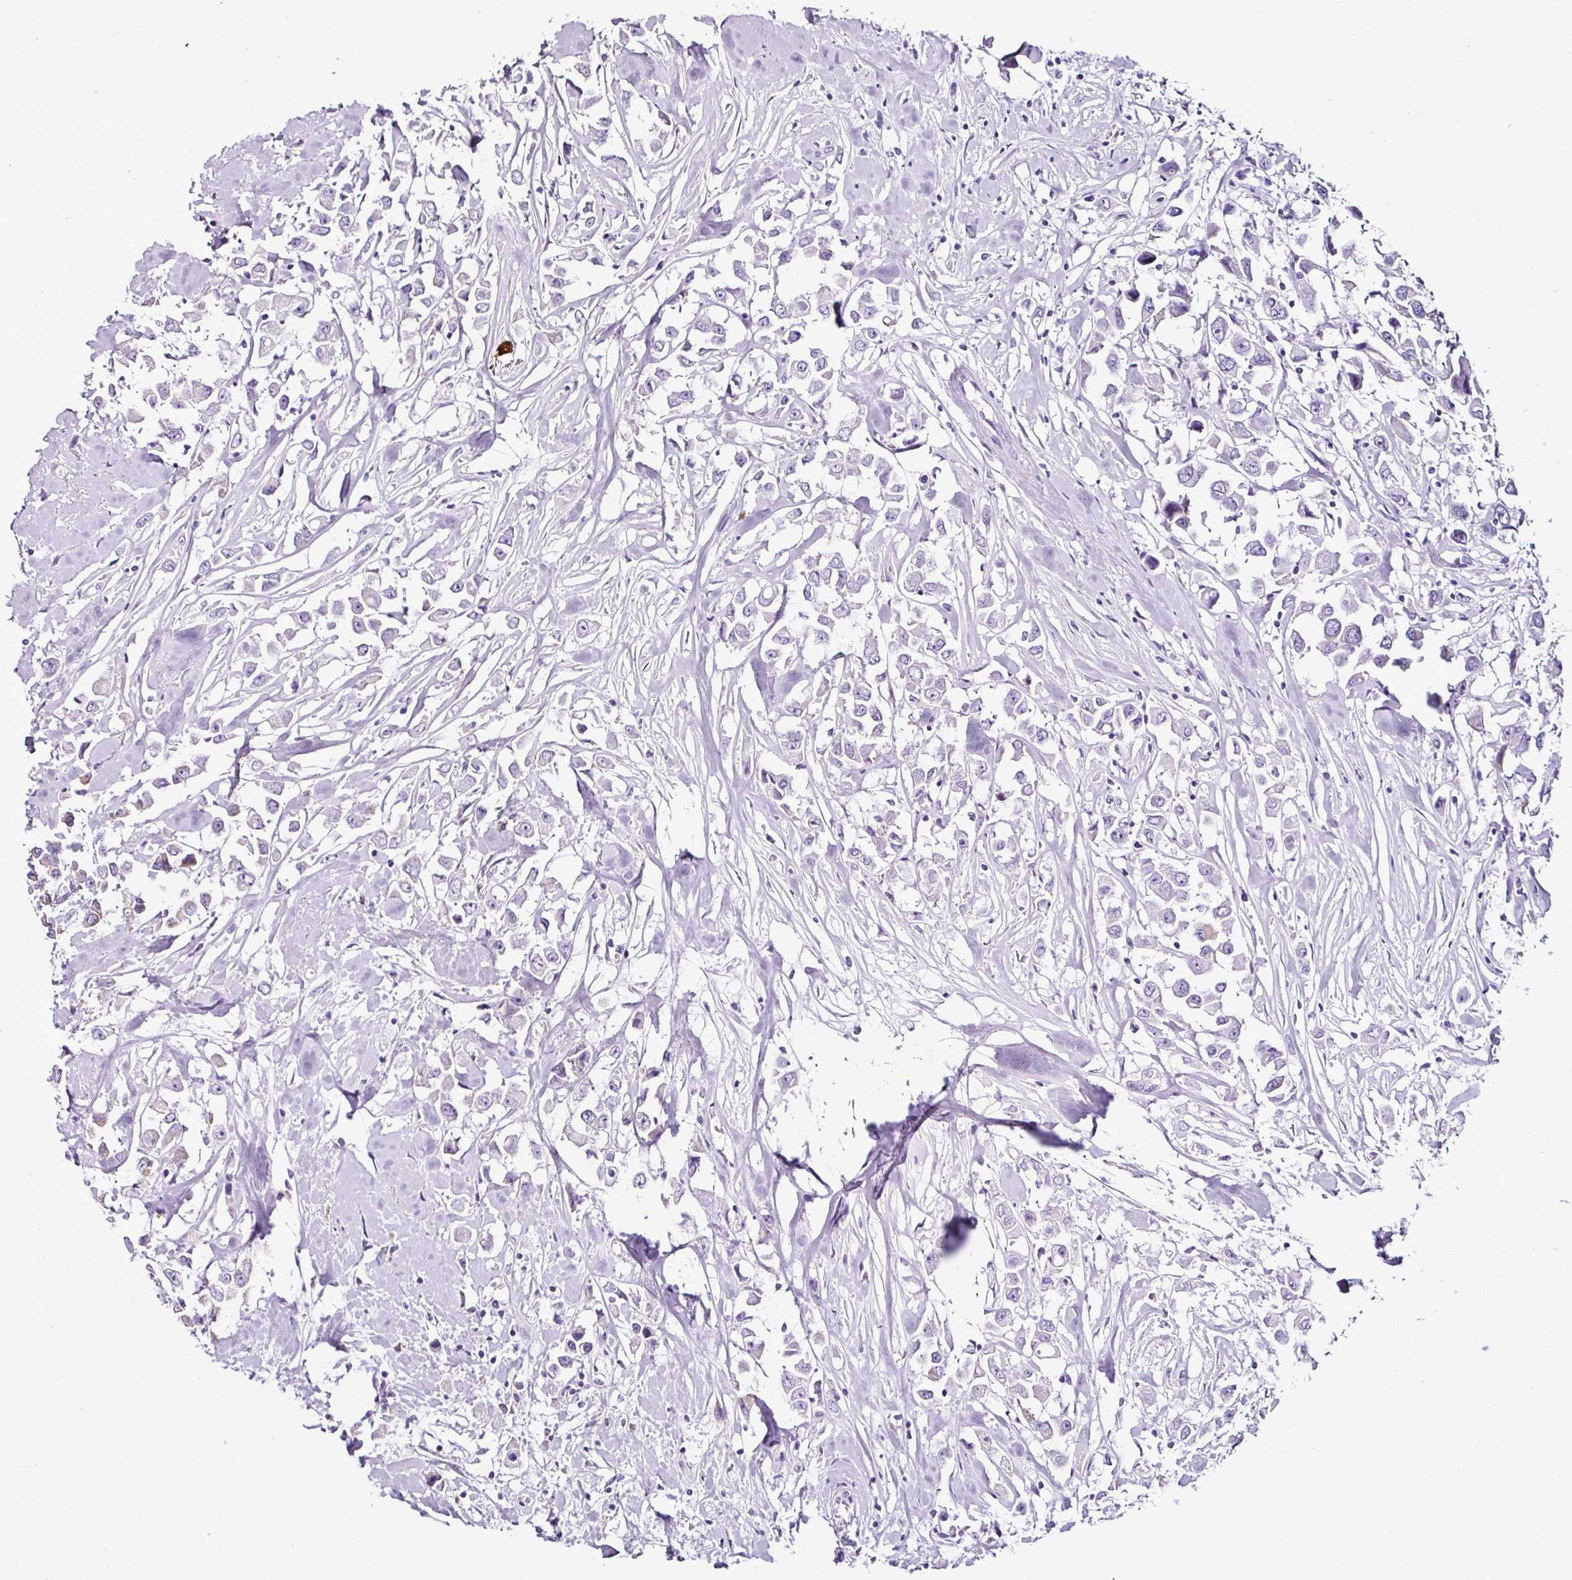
{"staining": {"intensity": "weak", "quantity": "25%-75%", "location": "cytoplasmic/membranous"}, "tissue": "breast cancer", "cell_type": "Tumor cells", "image_type": "cancer", "snomed": [{"axis": "morphology", "description": "Duct carcinoma"}, {"axis": "topography", "description": "Breast"}], "caption": "Protein analysis of breast intraductal carcinoma tissue displays weak cytoplasmic/membranous positivity in approximately 25%-75% of tumor cells.", "gene": "DPAGT1", "patient": {"sex": "female", "age": 61}}